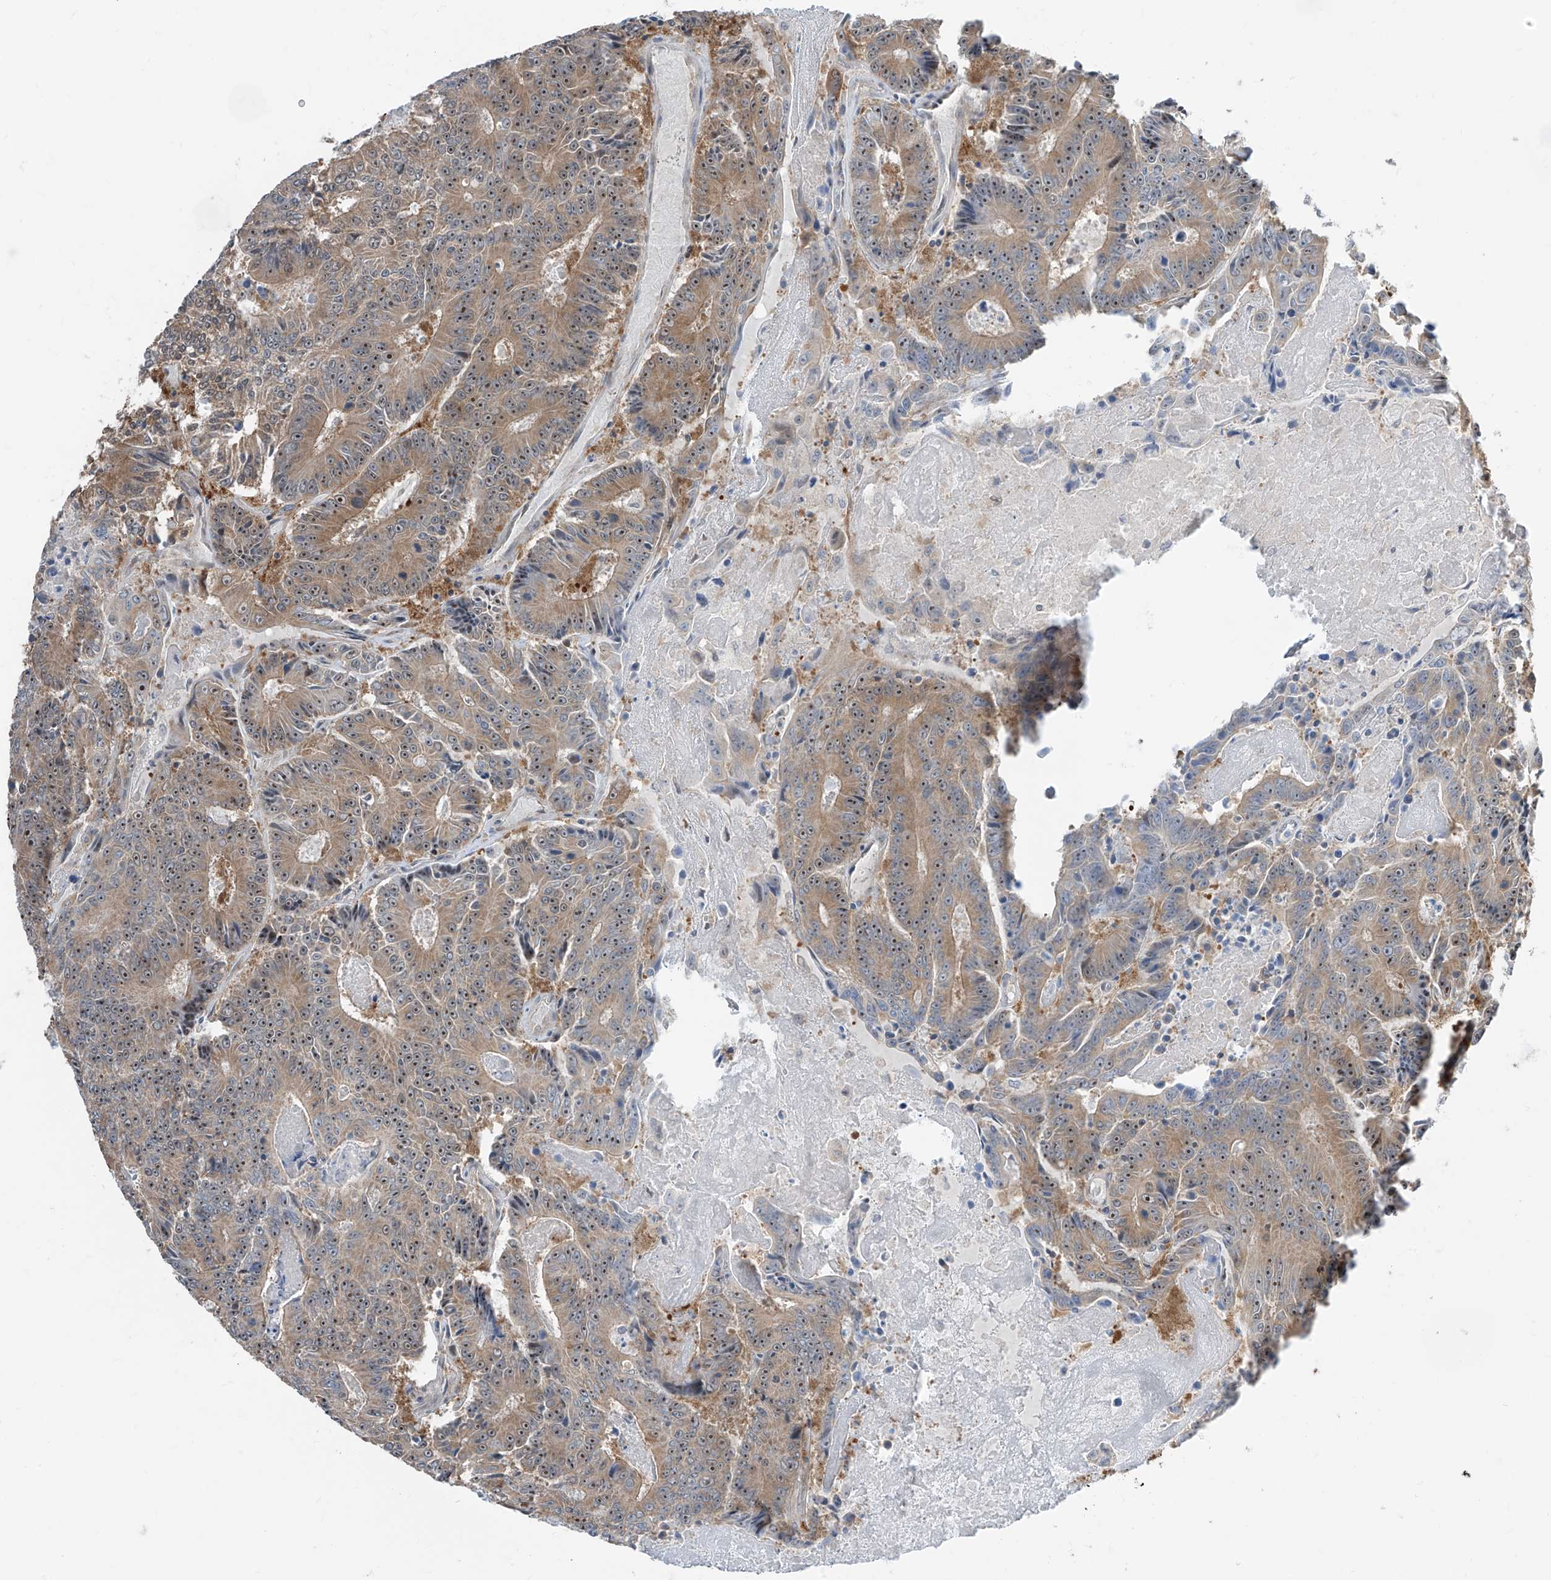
{"staining": {"intensity": "moderate", "quantity": ">75%", "location": "cytoplasmic/membranous"}, "tissue": "colorectal cancer", "cell_type": "Tumor cells", "image_type": "cancer", "snomed": [{"axis": "morphology", "description": "Adenocarcinoma, NOS"}, {"axis": "topography", "description": "Colon"}], "caption": "Immunohistochemical staining of colorectal adenocarcinoma exhibits medium levels of moderate cytoplasmic/membranous expression in about >75% of tumor cells. The protein of interest is shown in brown color, while the nuclei are stained blue.", "gene": "TTC38", "patient": {"sex": "male", "age": 83}}